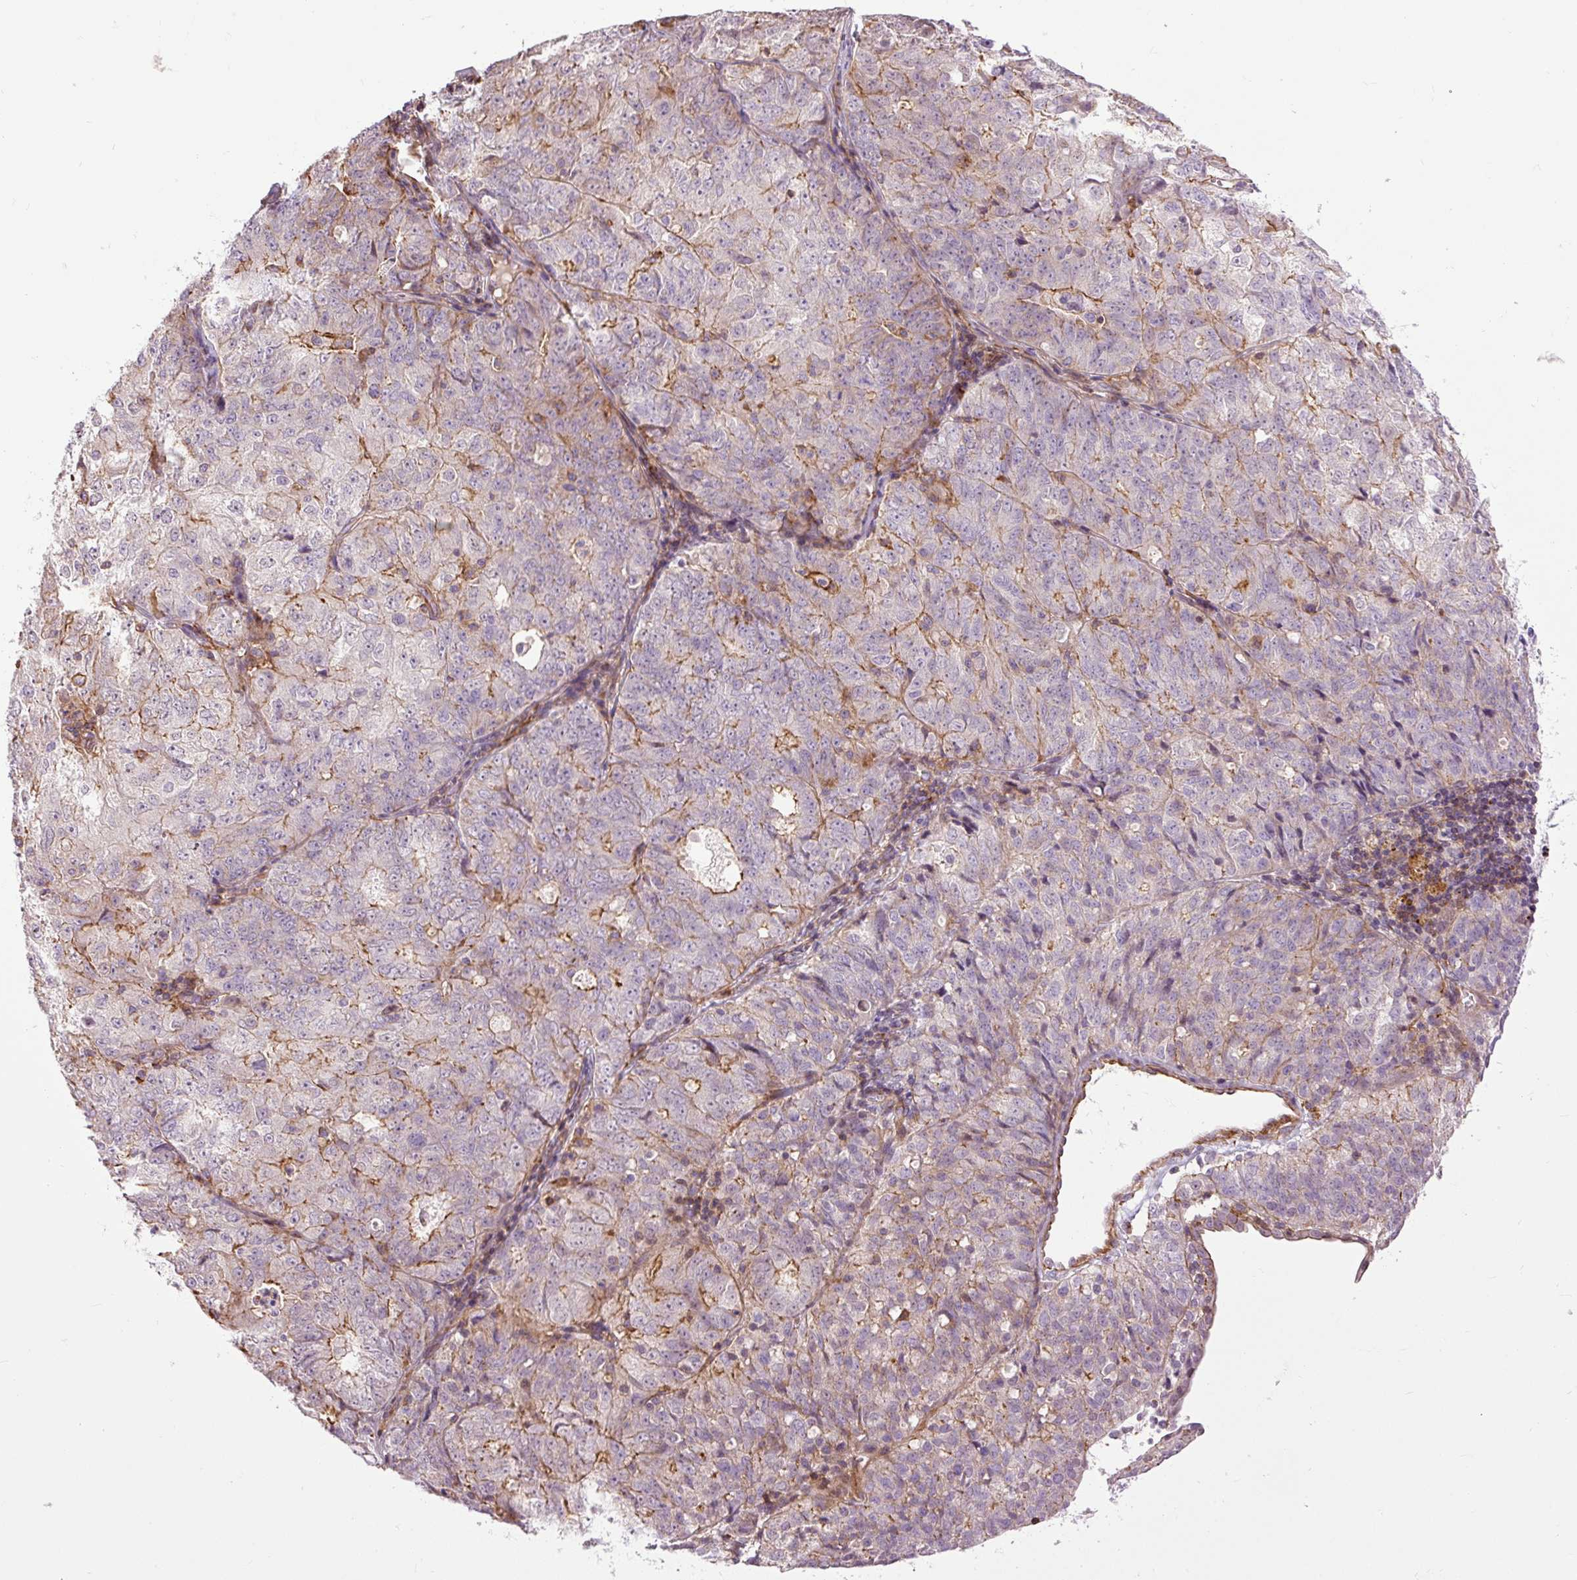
{"staining": {"intensity": "moderate", "quantity": "<25%", "location": "cytoplasmic/membranous"}, "tissue": "endometrial cancer", "cell_type": "Tumor cells", "image_type": "cancer", "snomed": [{"axis": "morphology", "description": "Adenocarcinoma, NOS"}, {"axis": "topography", "description": "Endometrium"}], "caption": "DAB (3,3'-diaminobenzidine) immunohistochemical staining of human endometrial cancer (adenocarcinoma) reveals moderate cytoplasmic/membranous protein expression in about <25% of tumor cells.", "gene": "ZNF197", "patient": {"sex": "female", "age": 61}}